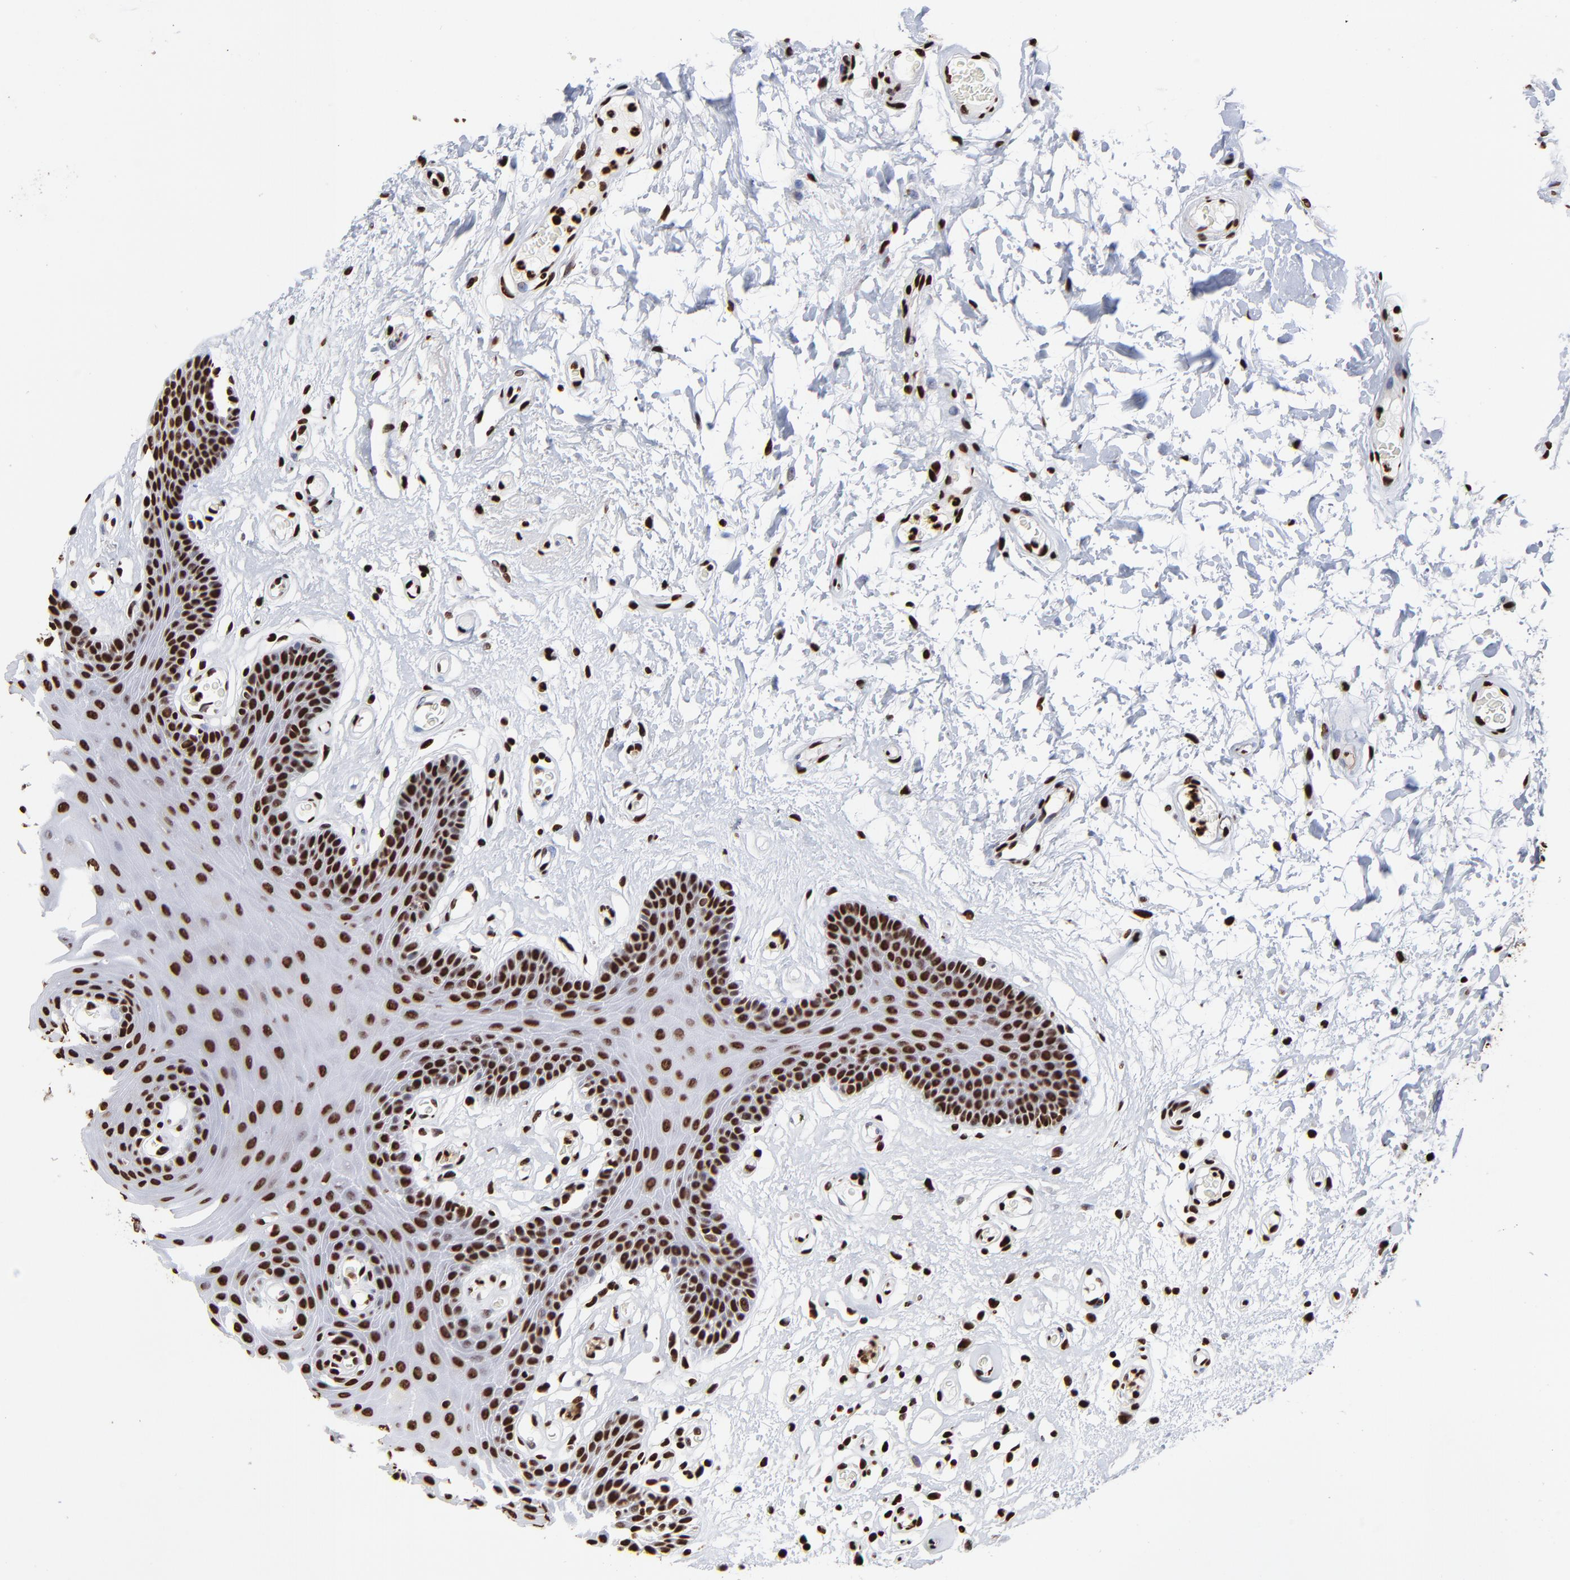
{"staining": {"intensity": "strong", "quantity": ">75%", "location": "nuclear"}, "tissue": "oral mucosa", "cell_type": "Squamous epithelial cells", "image_type": "normal", "snomed": [{"axis": "morphology", "description": "Normal tissue, NOS"}, {"axis": "morphology", "description": "Squamous cell carcinoma, NOS"}, {"axis": "topography", "description": "Skeletal muscle"}, {"axis": "topography", "description": "Oral tissue"}, {"axis": "topography", "description": "Head-Neck"}], "caption": "This photomicrograph demonstrates IHC staining of benign oral mucosa, with high strong nuclear staining in approximately >75% of squamous epithelial cells.", "gene": "ZNF544", "patient": {"sex": "male", "age": 71}}